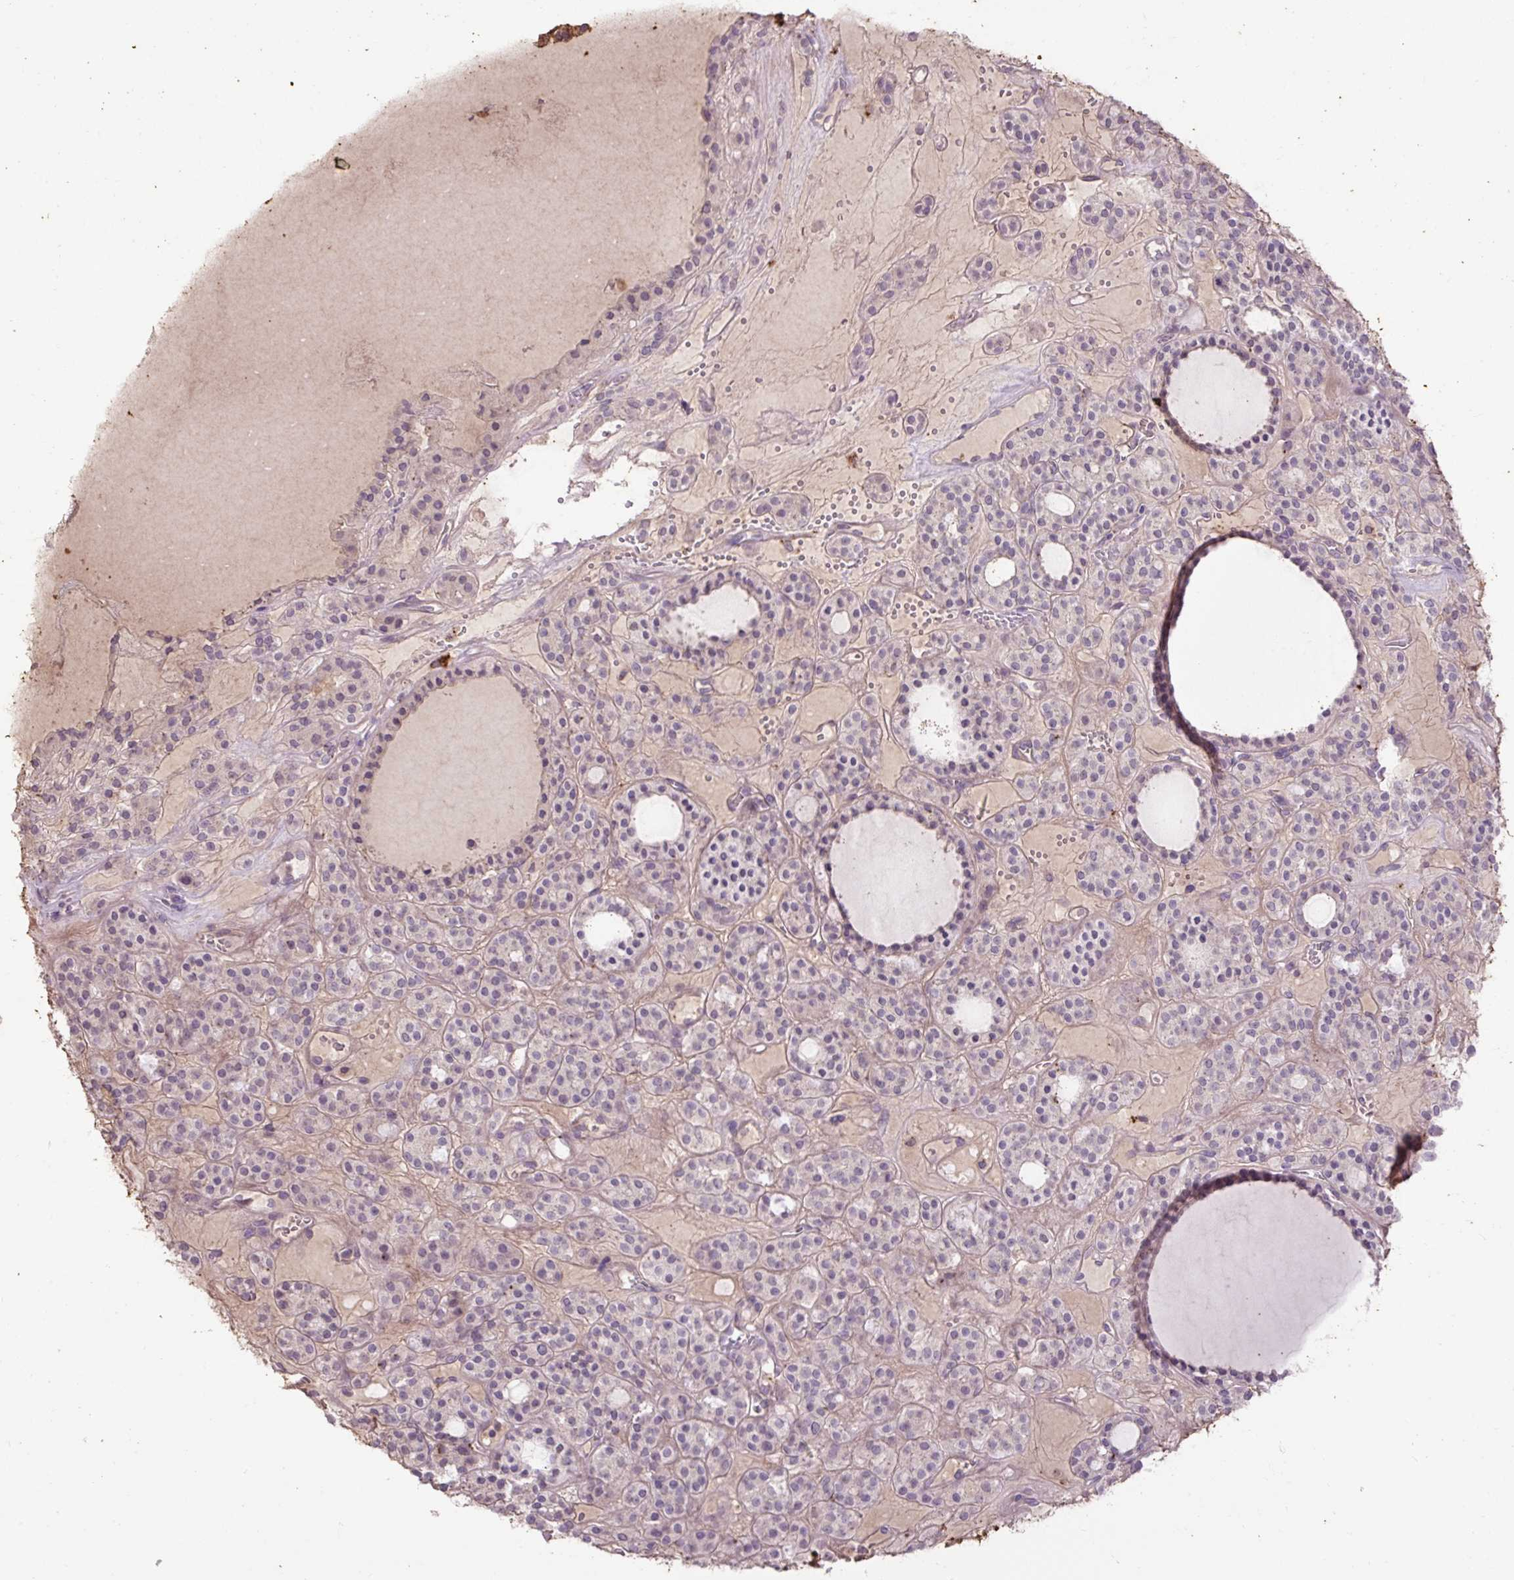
{"staining": {"intensity": "negative", "quantity": "none", "location": "none"}, "tissue": "thyroid cancer", "cell_type": "Tumor cells", "image_type": "cancer", "snomed": [{"axis": "morphology", "description": "Follicular adenoma carcinoma, NOS"}, {"axis": "topography", "description": "Thyroid gland"}], "caption": "An immunohistochemistry (IHC) micrograph of follicular adenoma carcinoma (thyroid) is shown. There is no staining in tumor cells of follicular adenoma carcinoma (thyroid). (DAB (3,3'-diaminobenzidine) immunohistochemistry with hematoxylin counter stain).", "gene": "LRTM2", "patient": {"sex": "female", "age": 63}}